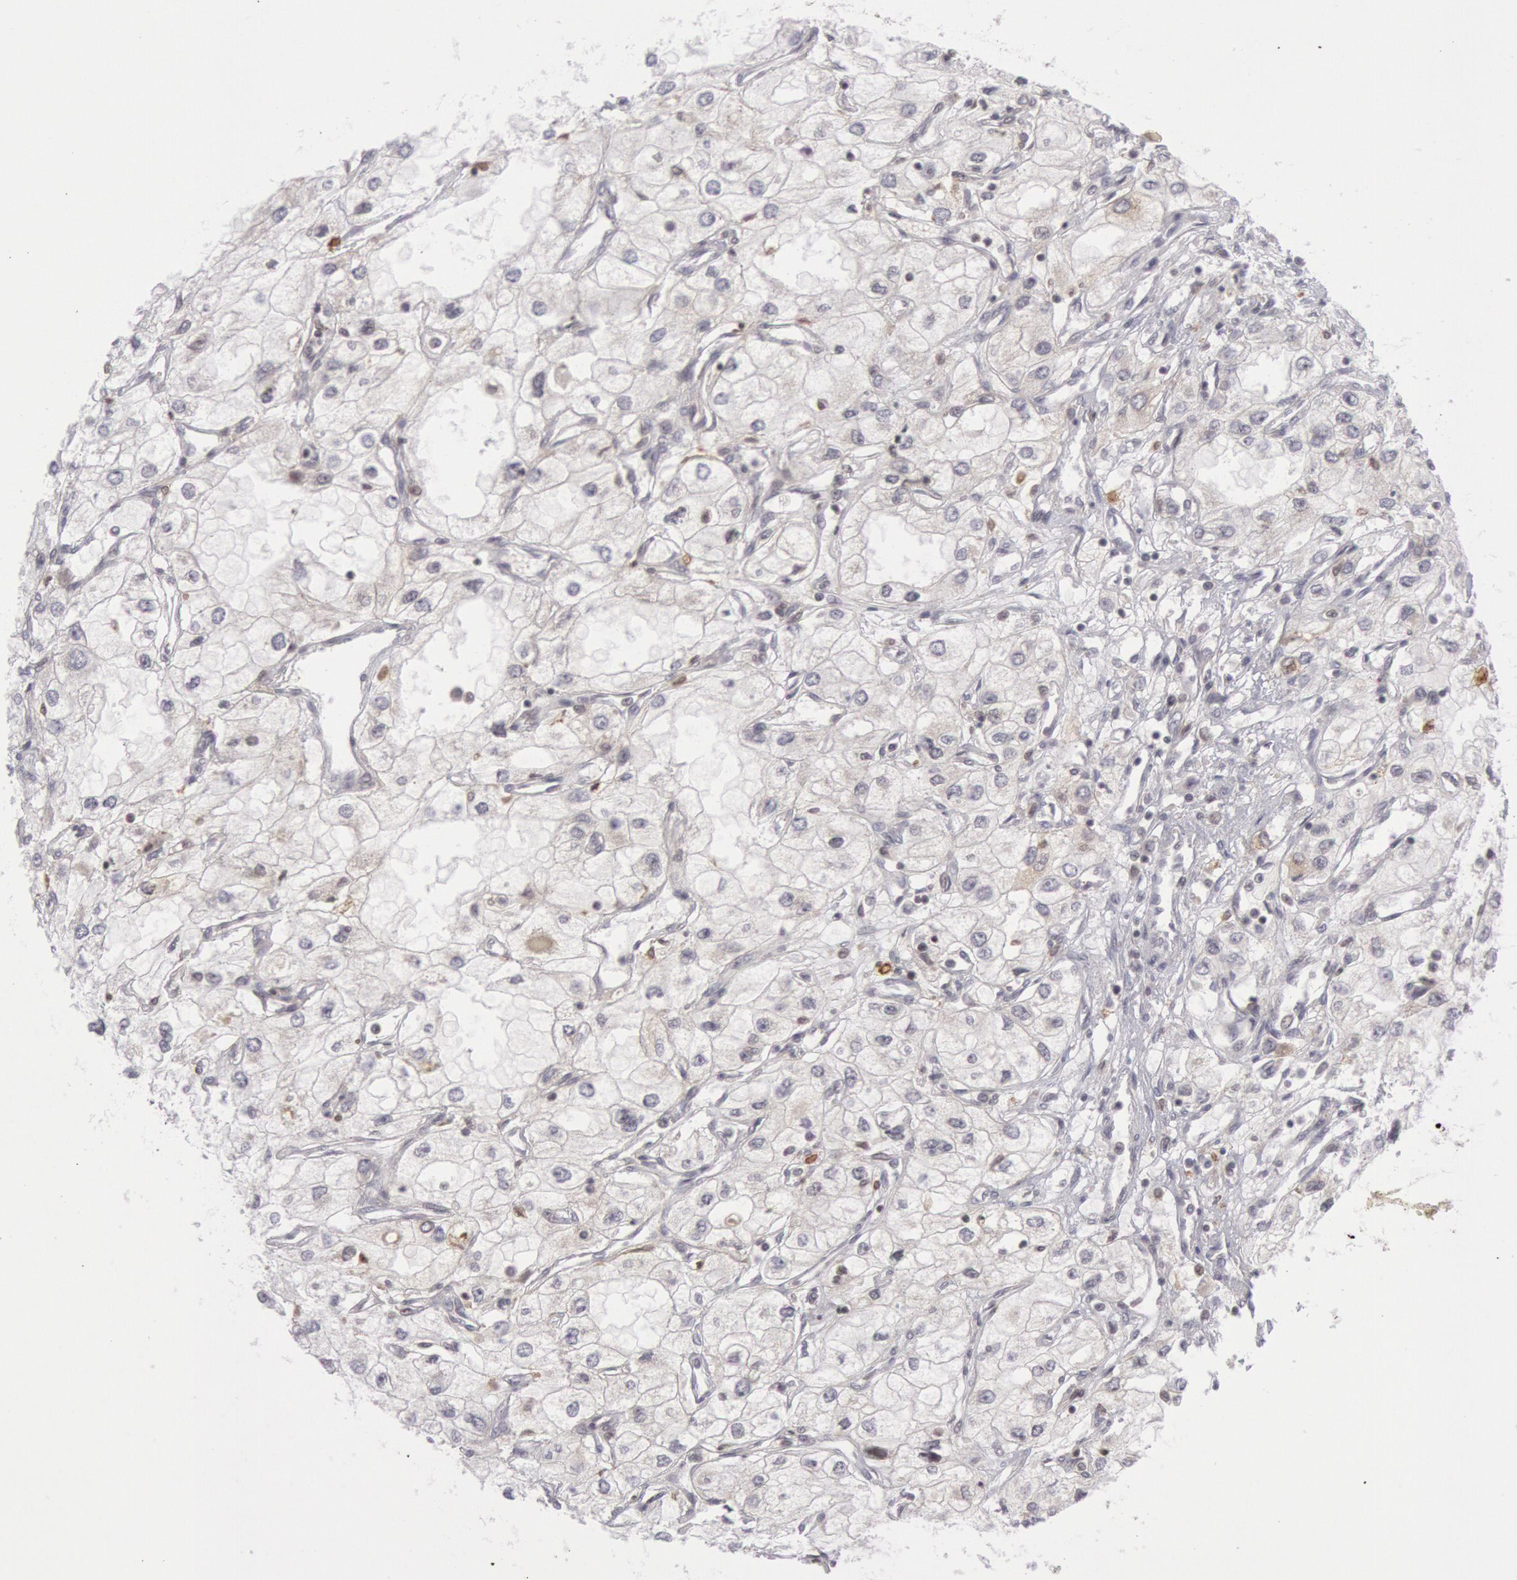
{"staining": {"intensity": "negative", "quantity": "none", "location": "none"}, "tissue": "renal cancer", "cell_type": "Tumor cells", "image_type": "cancer", "snomed": [{"axis": "morphology", "description": "Adenocarcinoma, NOS"}, {"axis": "topography", "description": "Kidney"}], "caption": "Renal adenocarcinoma was stained to show a protein in brown. There is no significant expression in tumor cells. (Immunohistochemistry, brightfield microscopy, high magnification).", "gene": "PTGS2", "patient": {"sex": "male", "age": 57}}